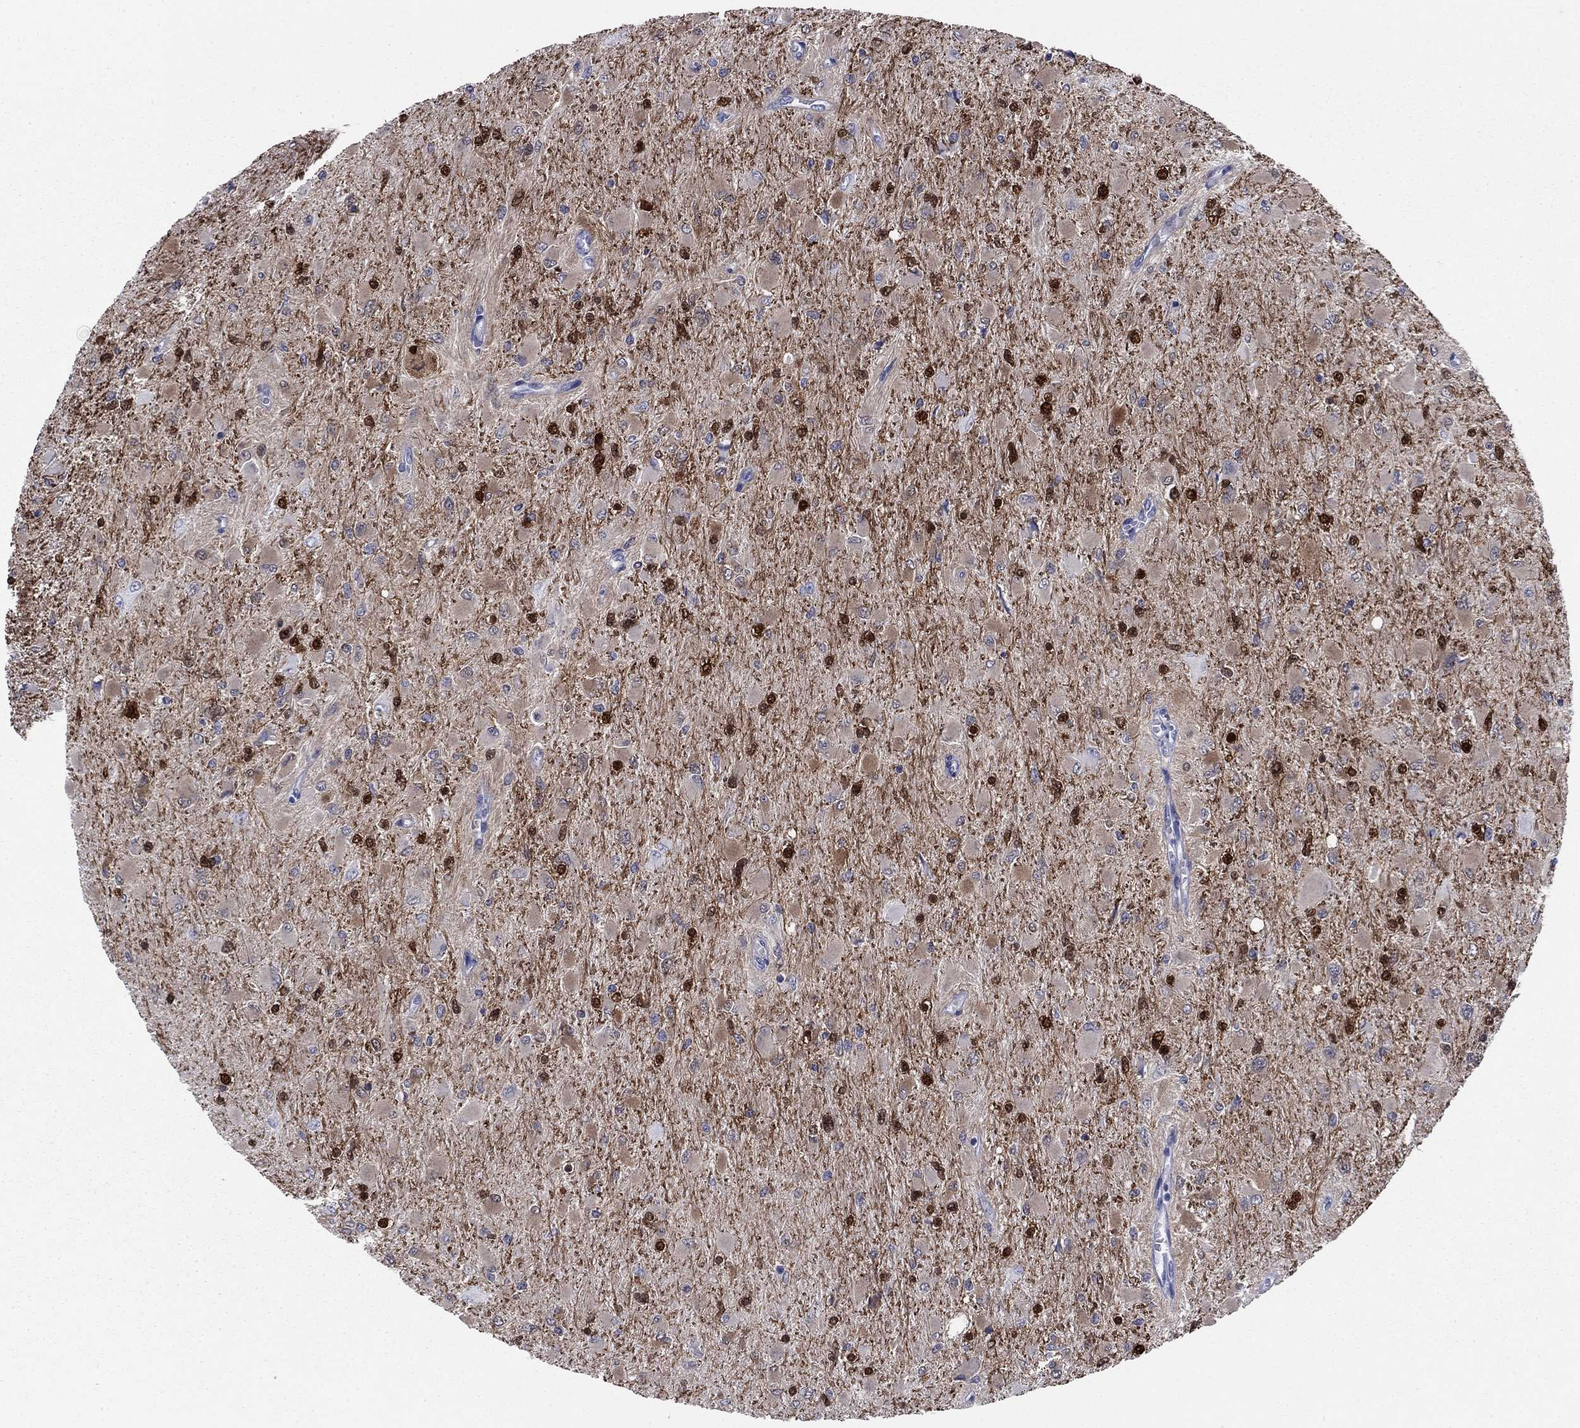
{"staining": {"intensity": "strong", "quantity": "<25%", "location": "cytoplasmic/membranous"}, "tissue": "glioma", "cell_type": "Tumor cells", "image_type": "cancer", "snomed": [{"axis": "morphology", "description": "Glioma, malignant, High grade"}, {"axis": "topography", "description": "Cerebral cortex"}], "caption": "Tumor cells show strong cytoplasmic/membranous expression in about <25% of cells in glioma.", "gene": "STMN1", "patient": {"sex": "female", "age": 36}}